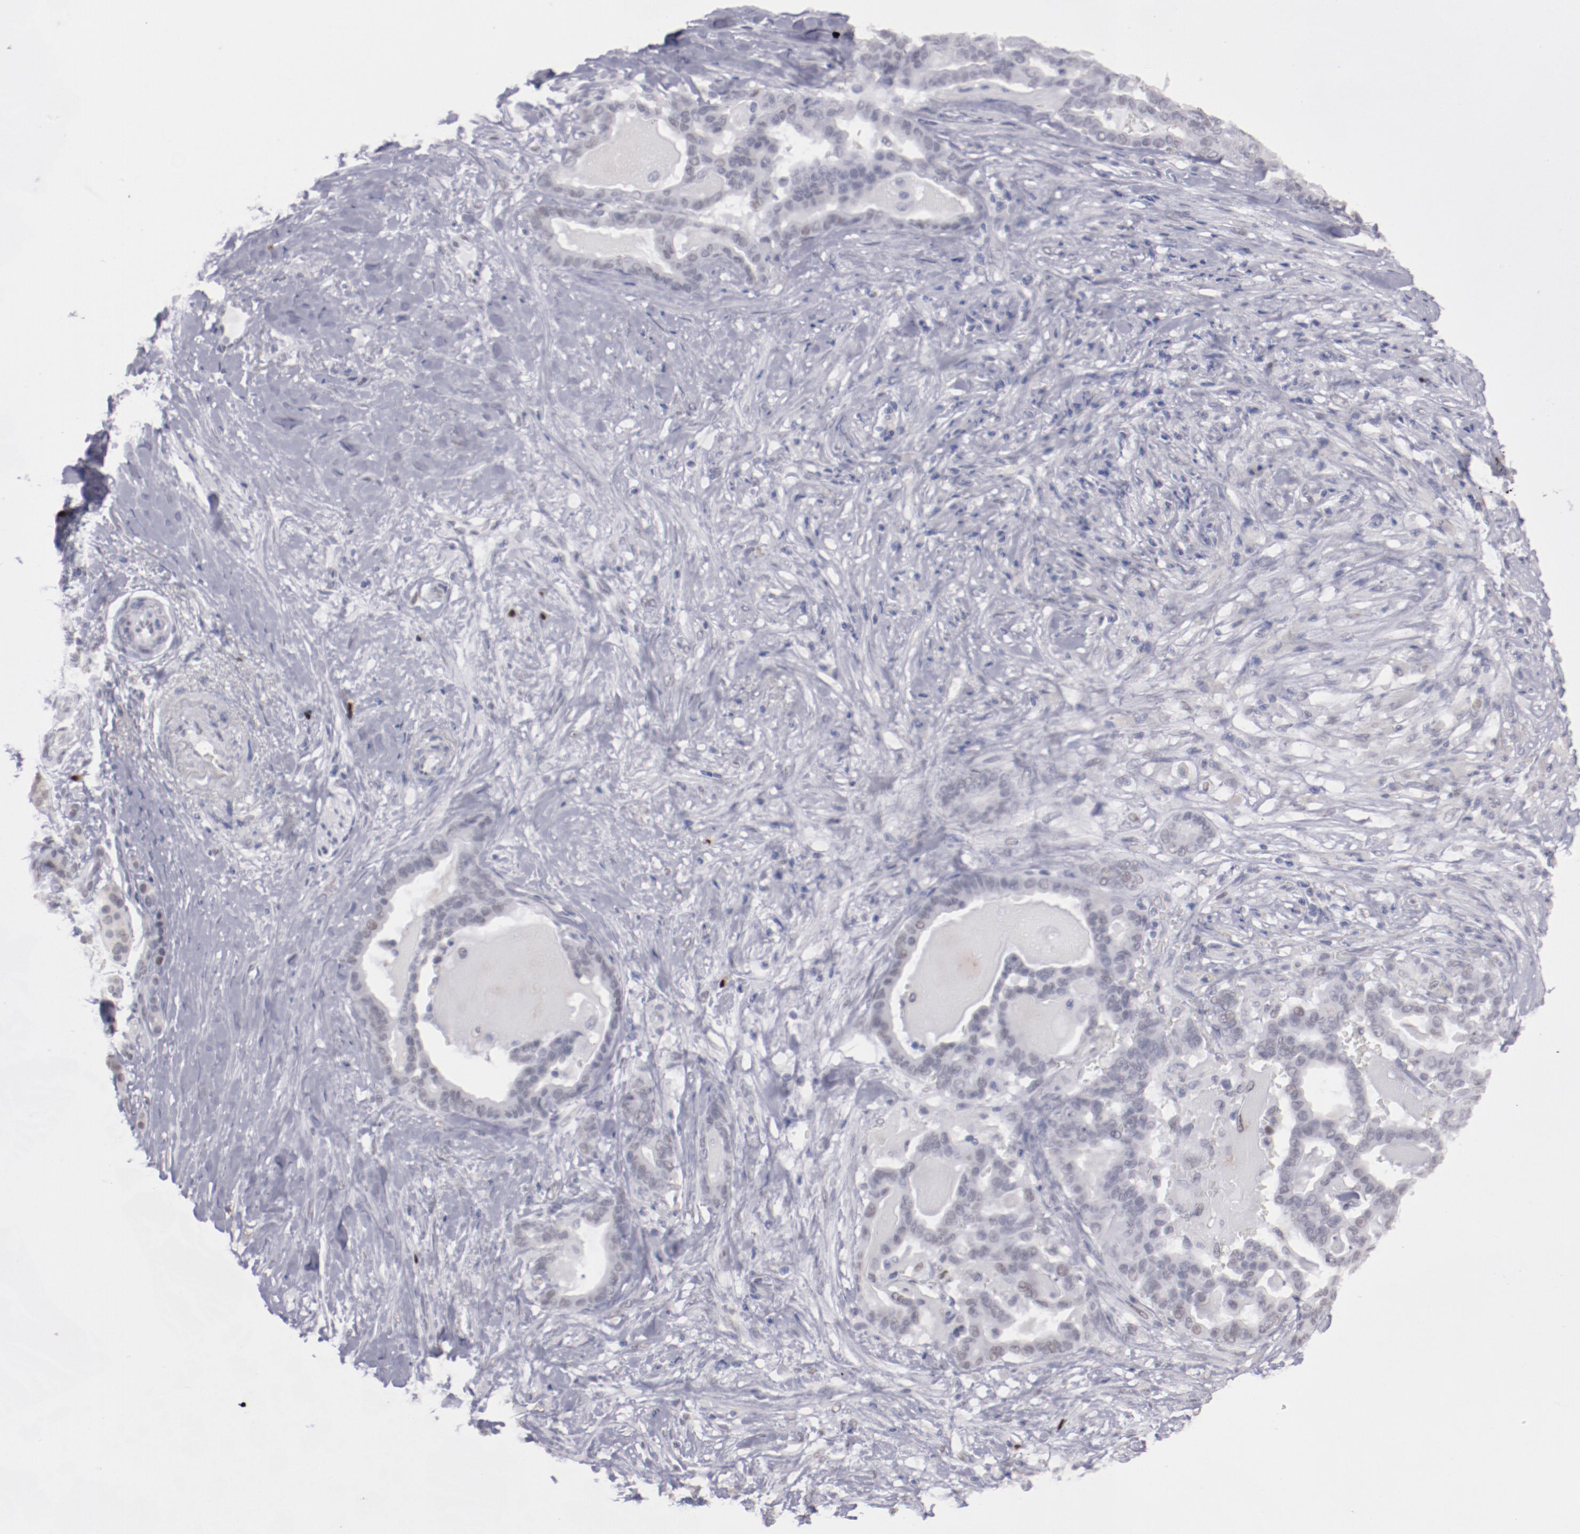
{"staining": {"intensity": "negative", "quantity": "none", "location": "none"}, "tissue": "pancreatic cancer", "cell_type": "Tumor cells", "image_type": "cancer", "snomed": [{"axis": "morphology", "description": "Adenocarcinoma, NOS"}, {"axis": "topography", "description": "Pancreas"}], "caption": "The micrograph exhibits no staining of tumor cells in pancreatic adenocarcinoma.", "gene": "IRF4", "patient": {"sex": "male", "age": 63}}